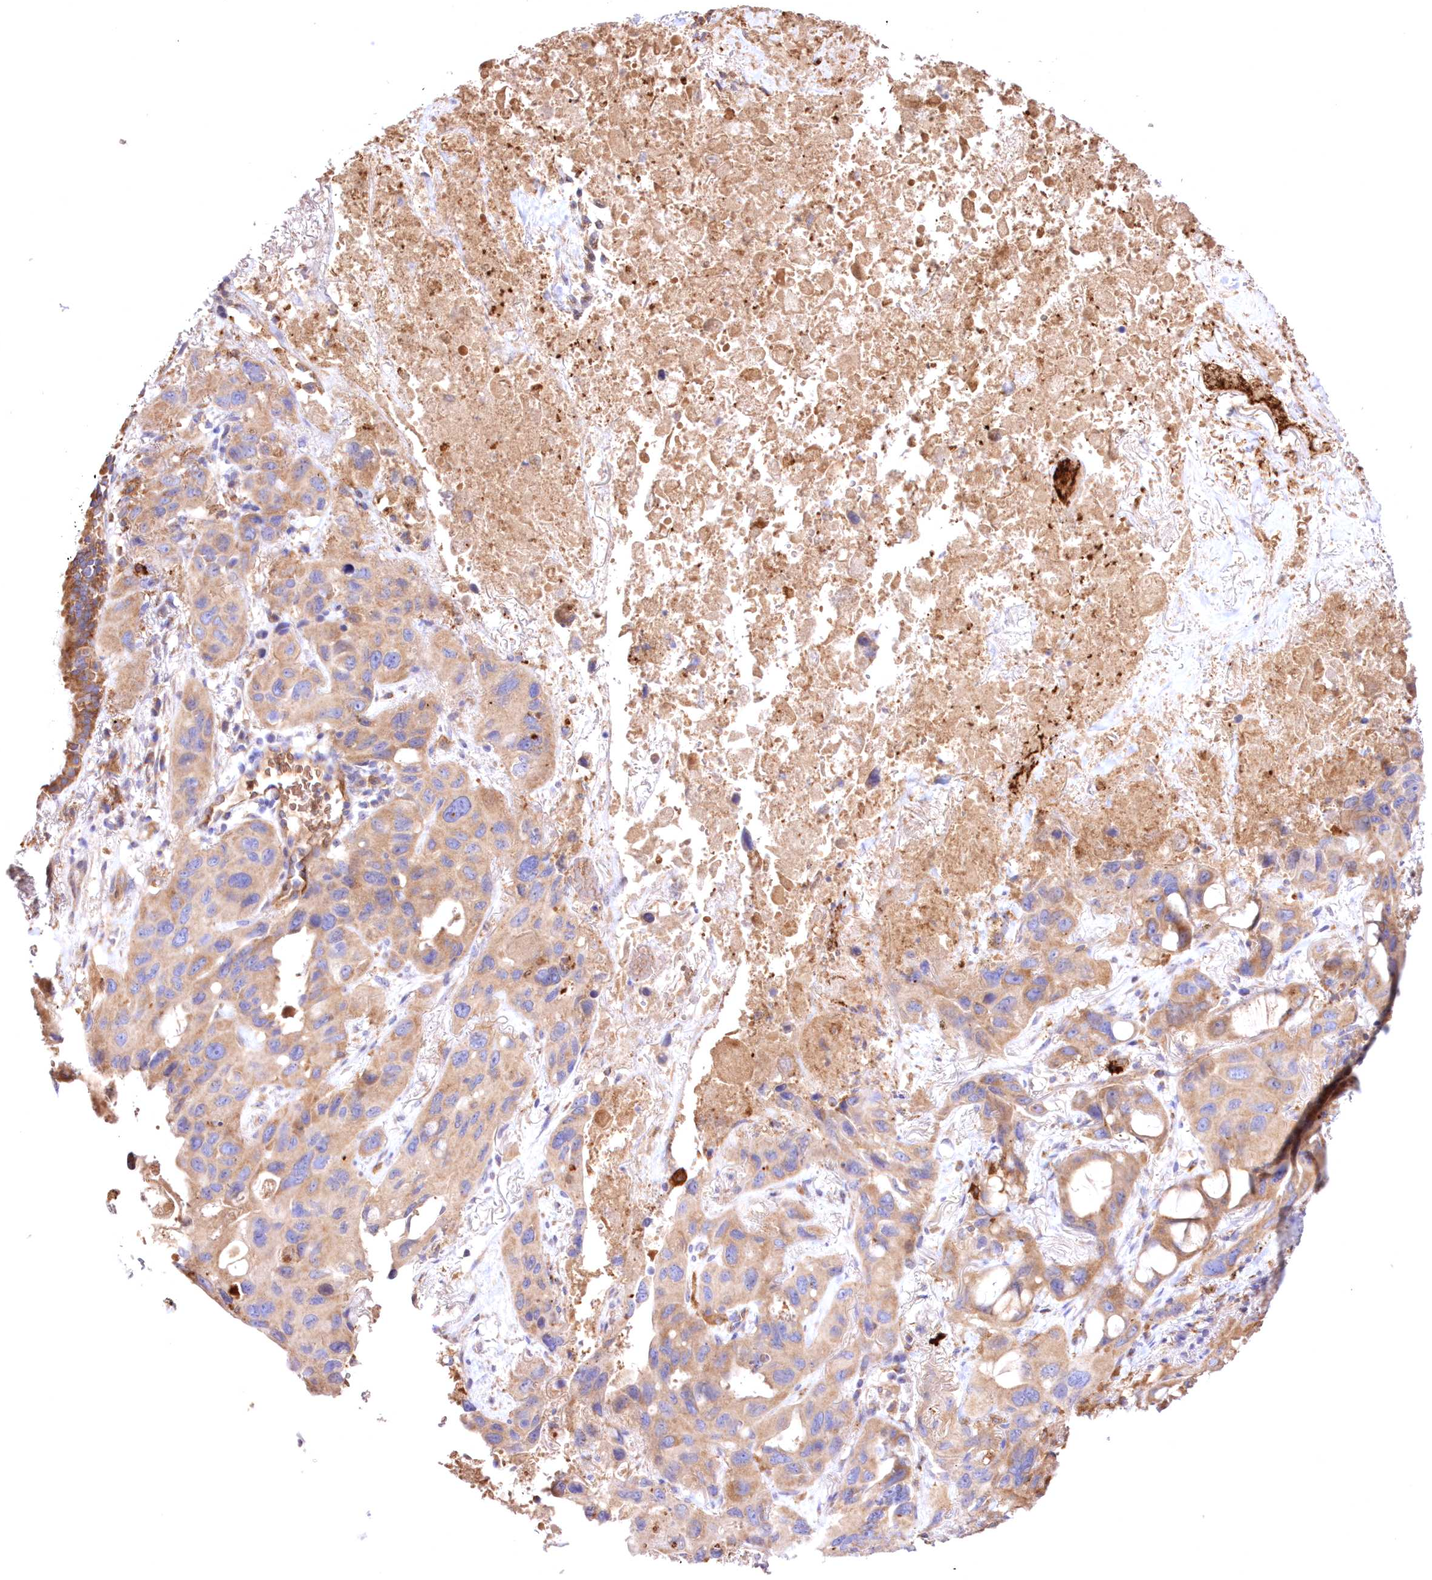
{"staining": {"intensity": "weak", "quantity": ">75%", "location": "cytoplasmic/membranous"}, "tissue": "lung cancer", "cell_type": "Tumor cells", "image_type": "cancer", "snomed": [{"axis": "morphology", "description": "Squamous cell carcinoma, NOS"}, {"axis": "topography", "description": "Lung"}], "caption": "Tumor cells display low levels of weak cytoplasmic/membranous staining in approximately >75% of cells in lung squamous cell carcinoma.", "gene": "FCHO2", "patient": {"sex": "female", "age": 73}}